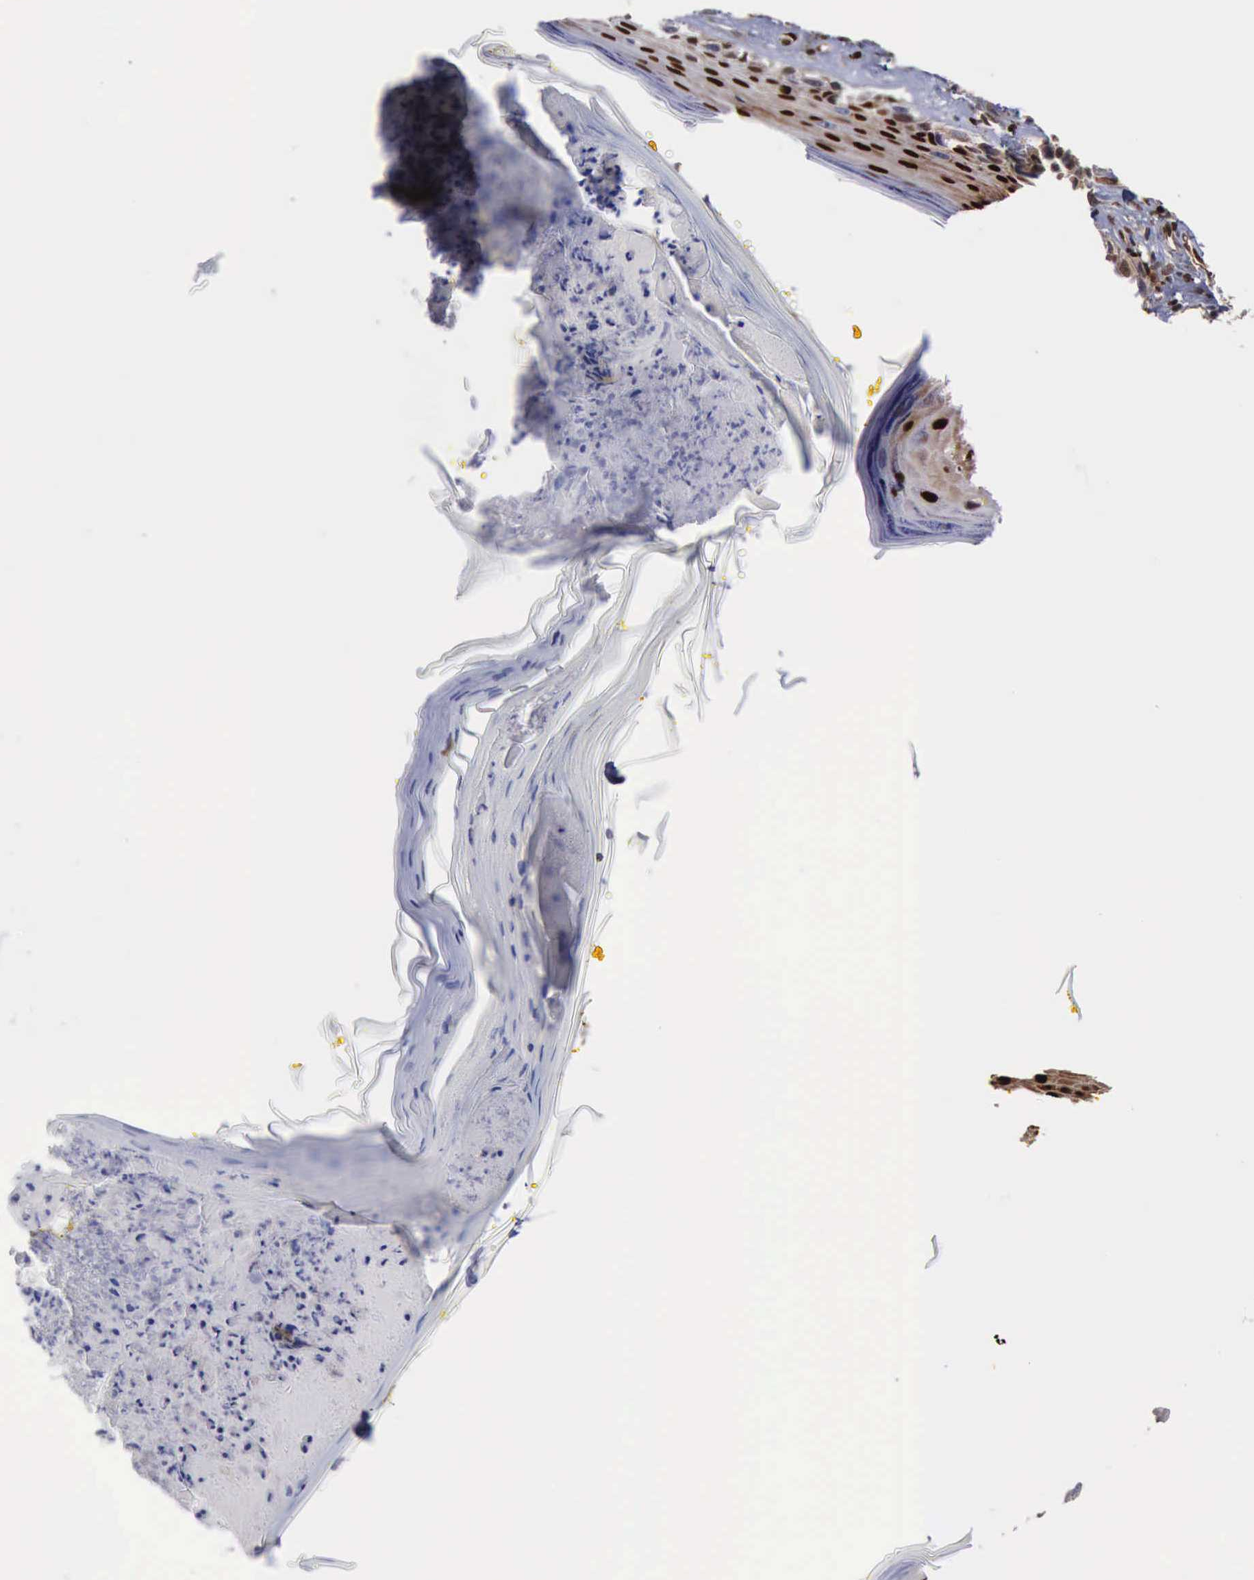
{"staining": {"intensity": "moderate", "quantity": "25%-75%", "location": "cytoplasmic/membranous,nuclear"}, "tissue": "melanoma", "cell_type": "Tumor cells", "image_type": "cancer", "snomed": [{"axis": "morphology", "description": "Malignant melanoma, NOS"}, {"axis": "topography", "description": "Skin"}], "caption": "Moderate cytoplasmic/membranous and nuclear positivity for a protein is seen in approximately 25%-75% of tumor cells of malignant melanoma using immunohistochemistry (IHC).", "gene": "PDCD4", "patient": {"sex": "male", "age": 67}}